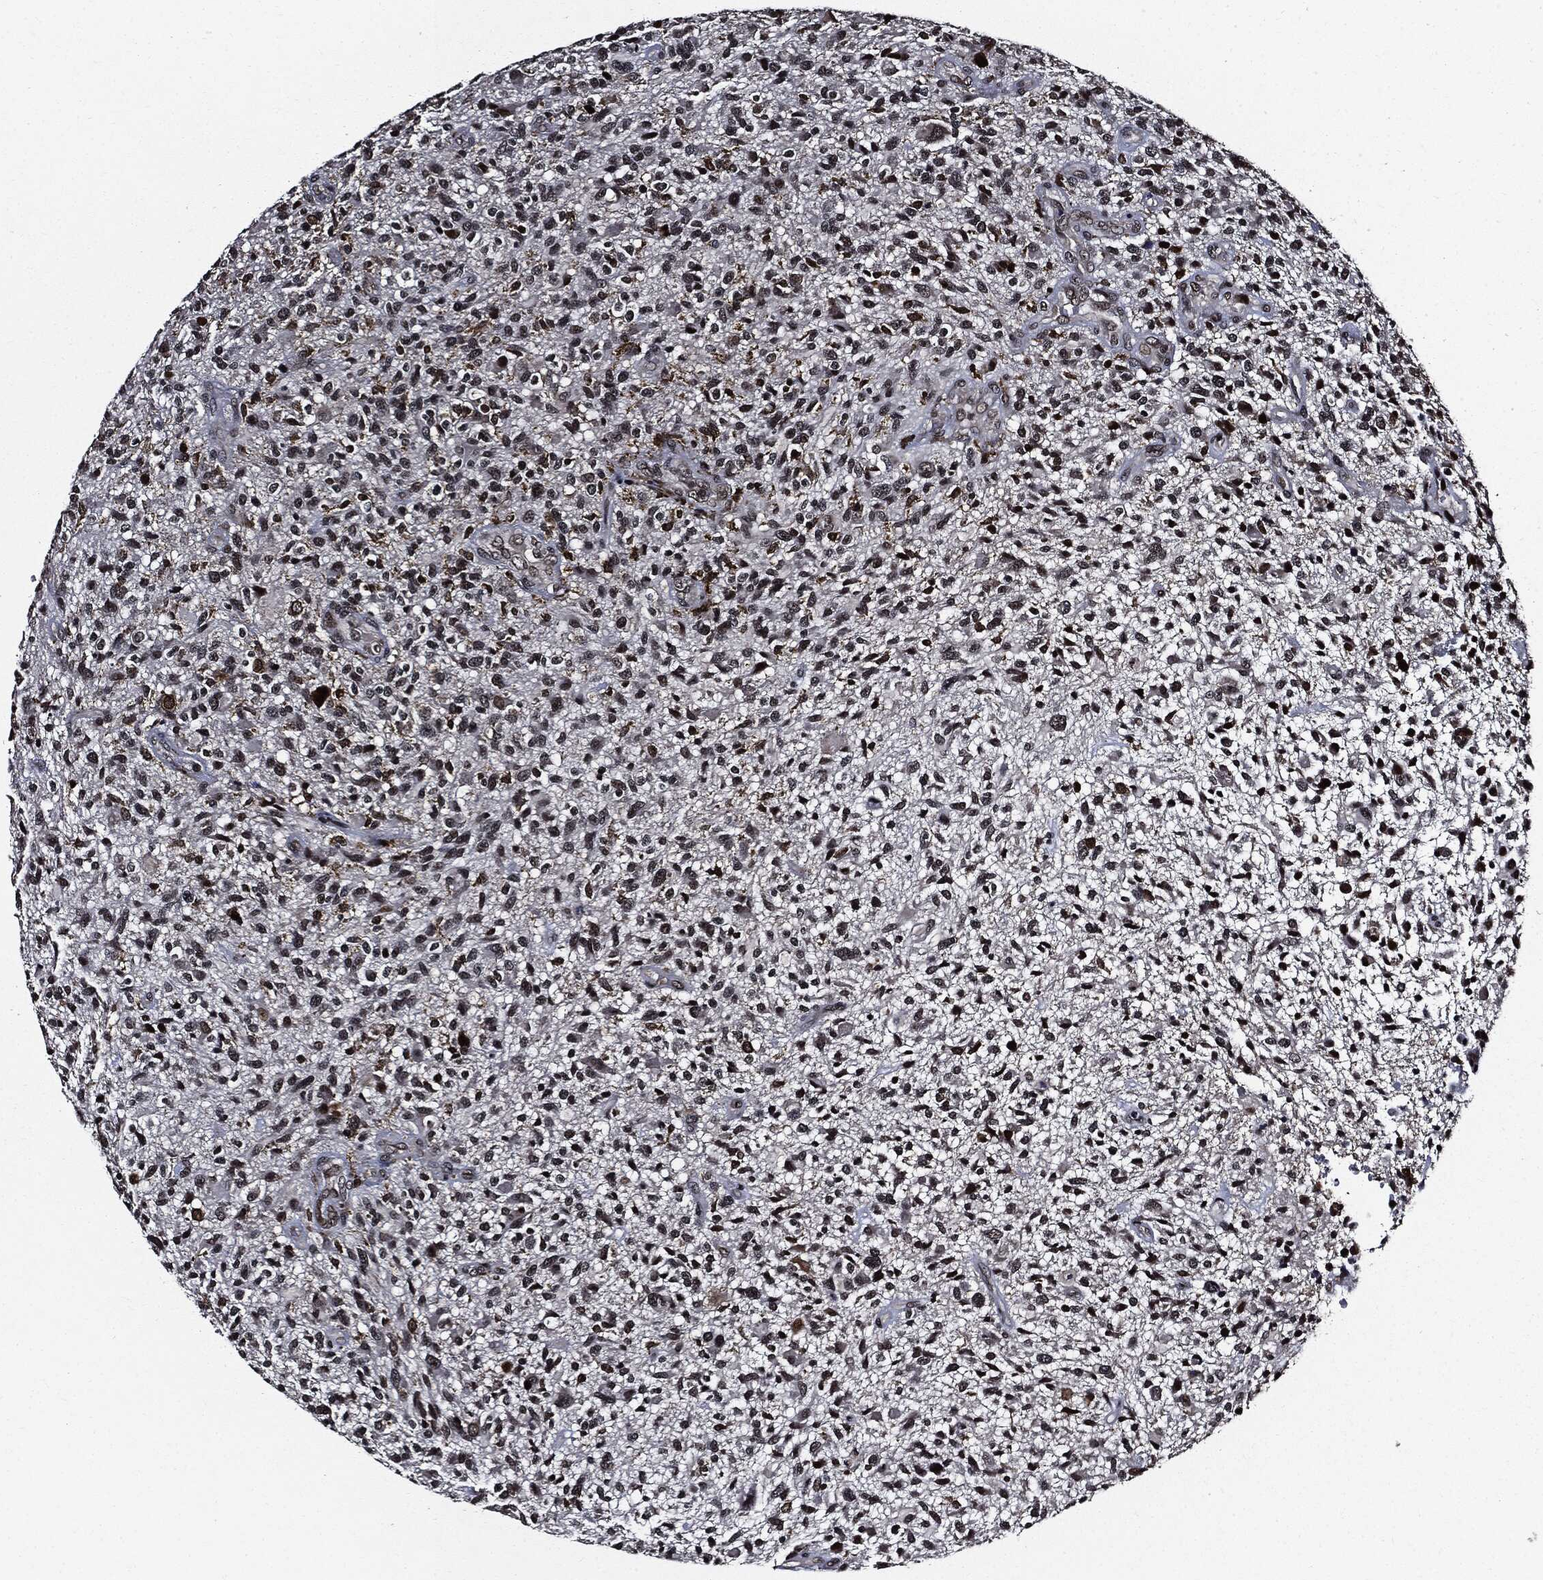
{"staining": {"intensity": "moderate", "quantity": "25%-75%", "location": "nuclear"}, "tissue": "glioma", "cell_type": "Tumor cells", "image_type": "cancer", "snomed": [{"axis": "morphology", "description": "Glioma, malignant, High grade"}, {"axis": "topography", "description": "Brain"}], "caption": "A brown stain highlights moderate nuclear positivity of a protein in glioma tumor cells. The protein is shown in brown color, while the nuclei are stained blue.", "gene": "SUGT1", "patient": {"sex": "male", "age": 47}}